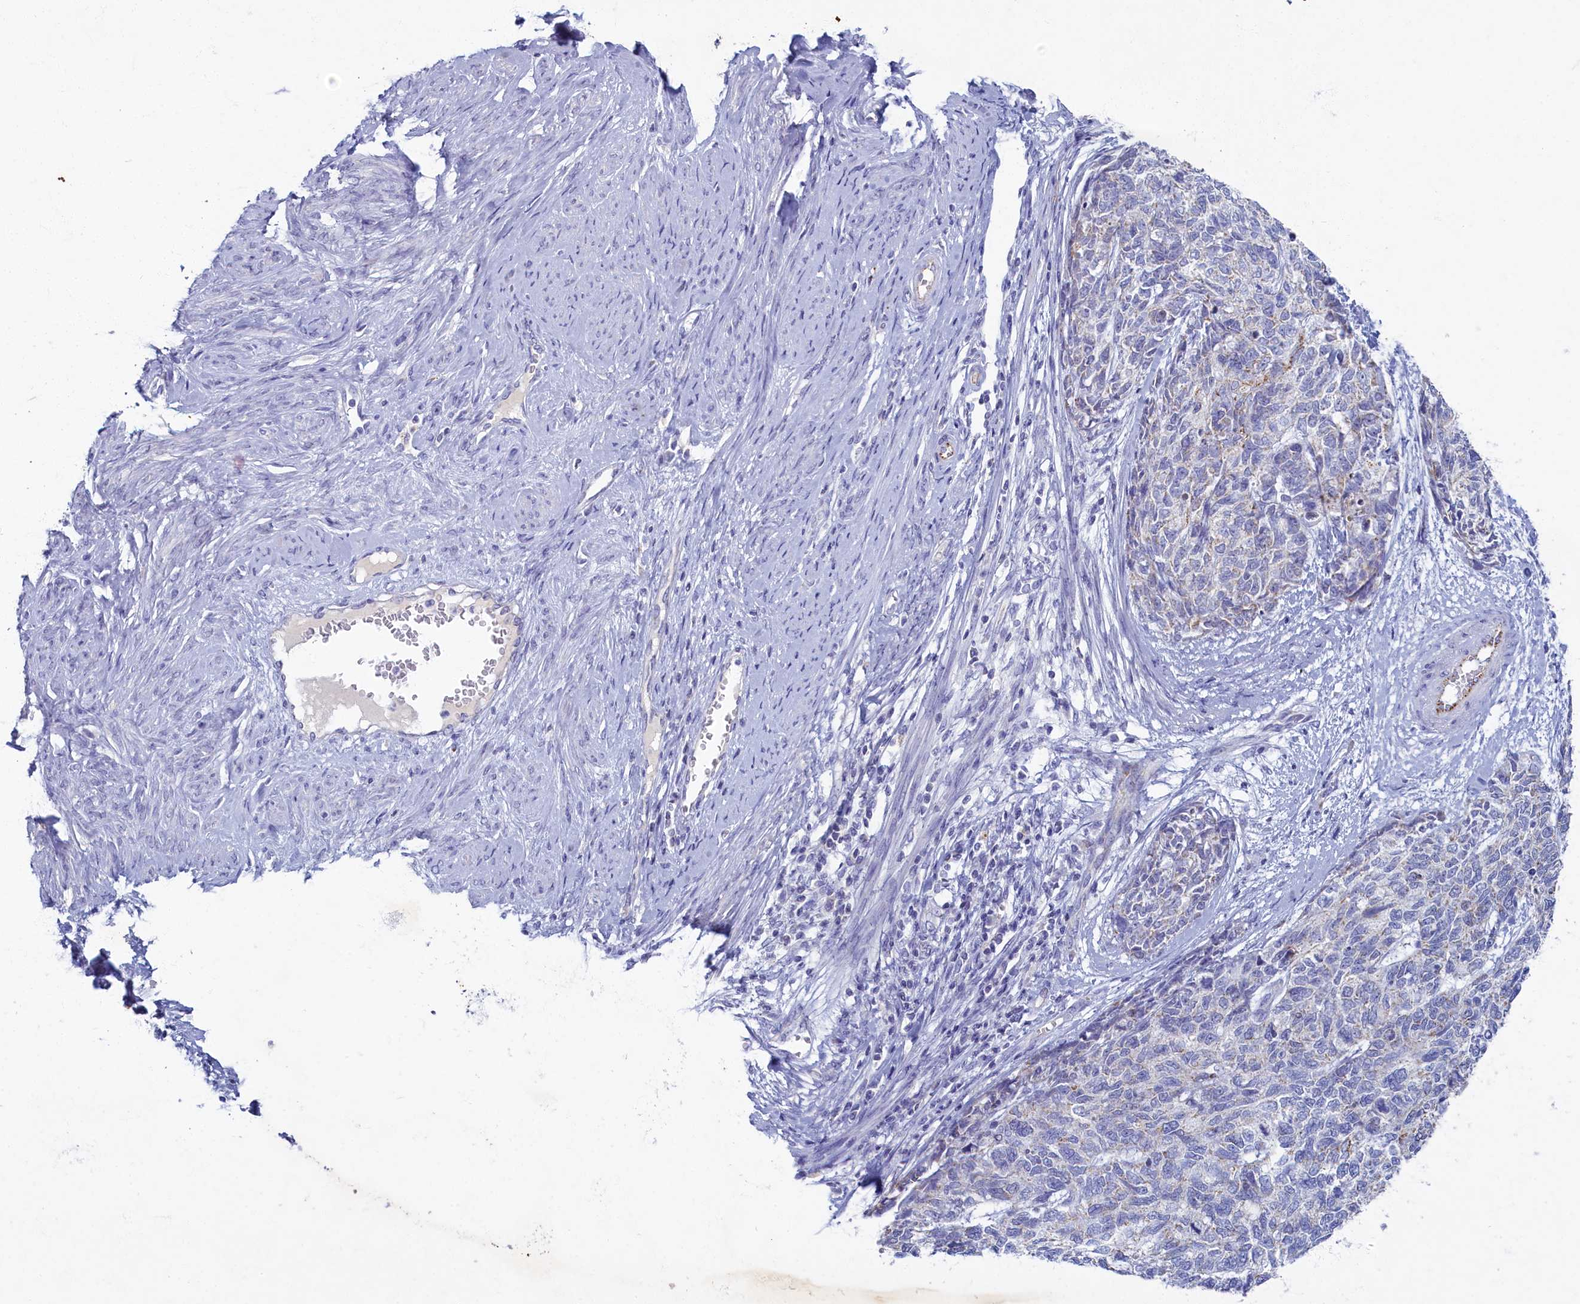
{"staining": {"intensity": "negative", "quantity": "none", "location": "none"}, "tissue": "cervical cancer", "cell_type": "Tumor cells", "image_type": "cancer", "snomed": [{"axis": "morphology", "description": "Squamous cell carcinoma, NOS"}, {"axis": "topography", "description": "Cervix"}], "caption": "Immunohistochemical staining of cervical cancer (squamous cell carcinoma) demonstrates no significant positivity in tumor cells.", "gene": "OCIAD2", "patient": {"sex": "female", "age": 63}}